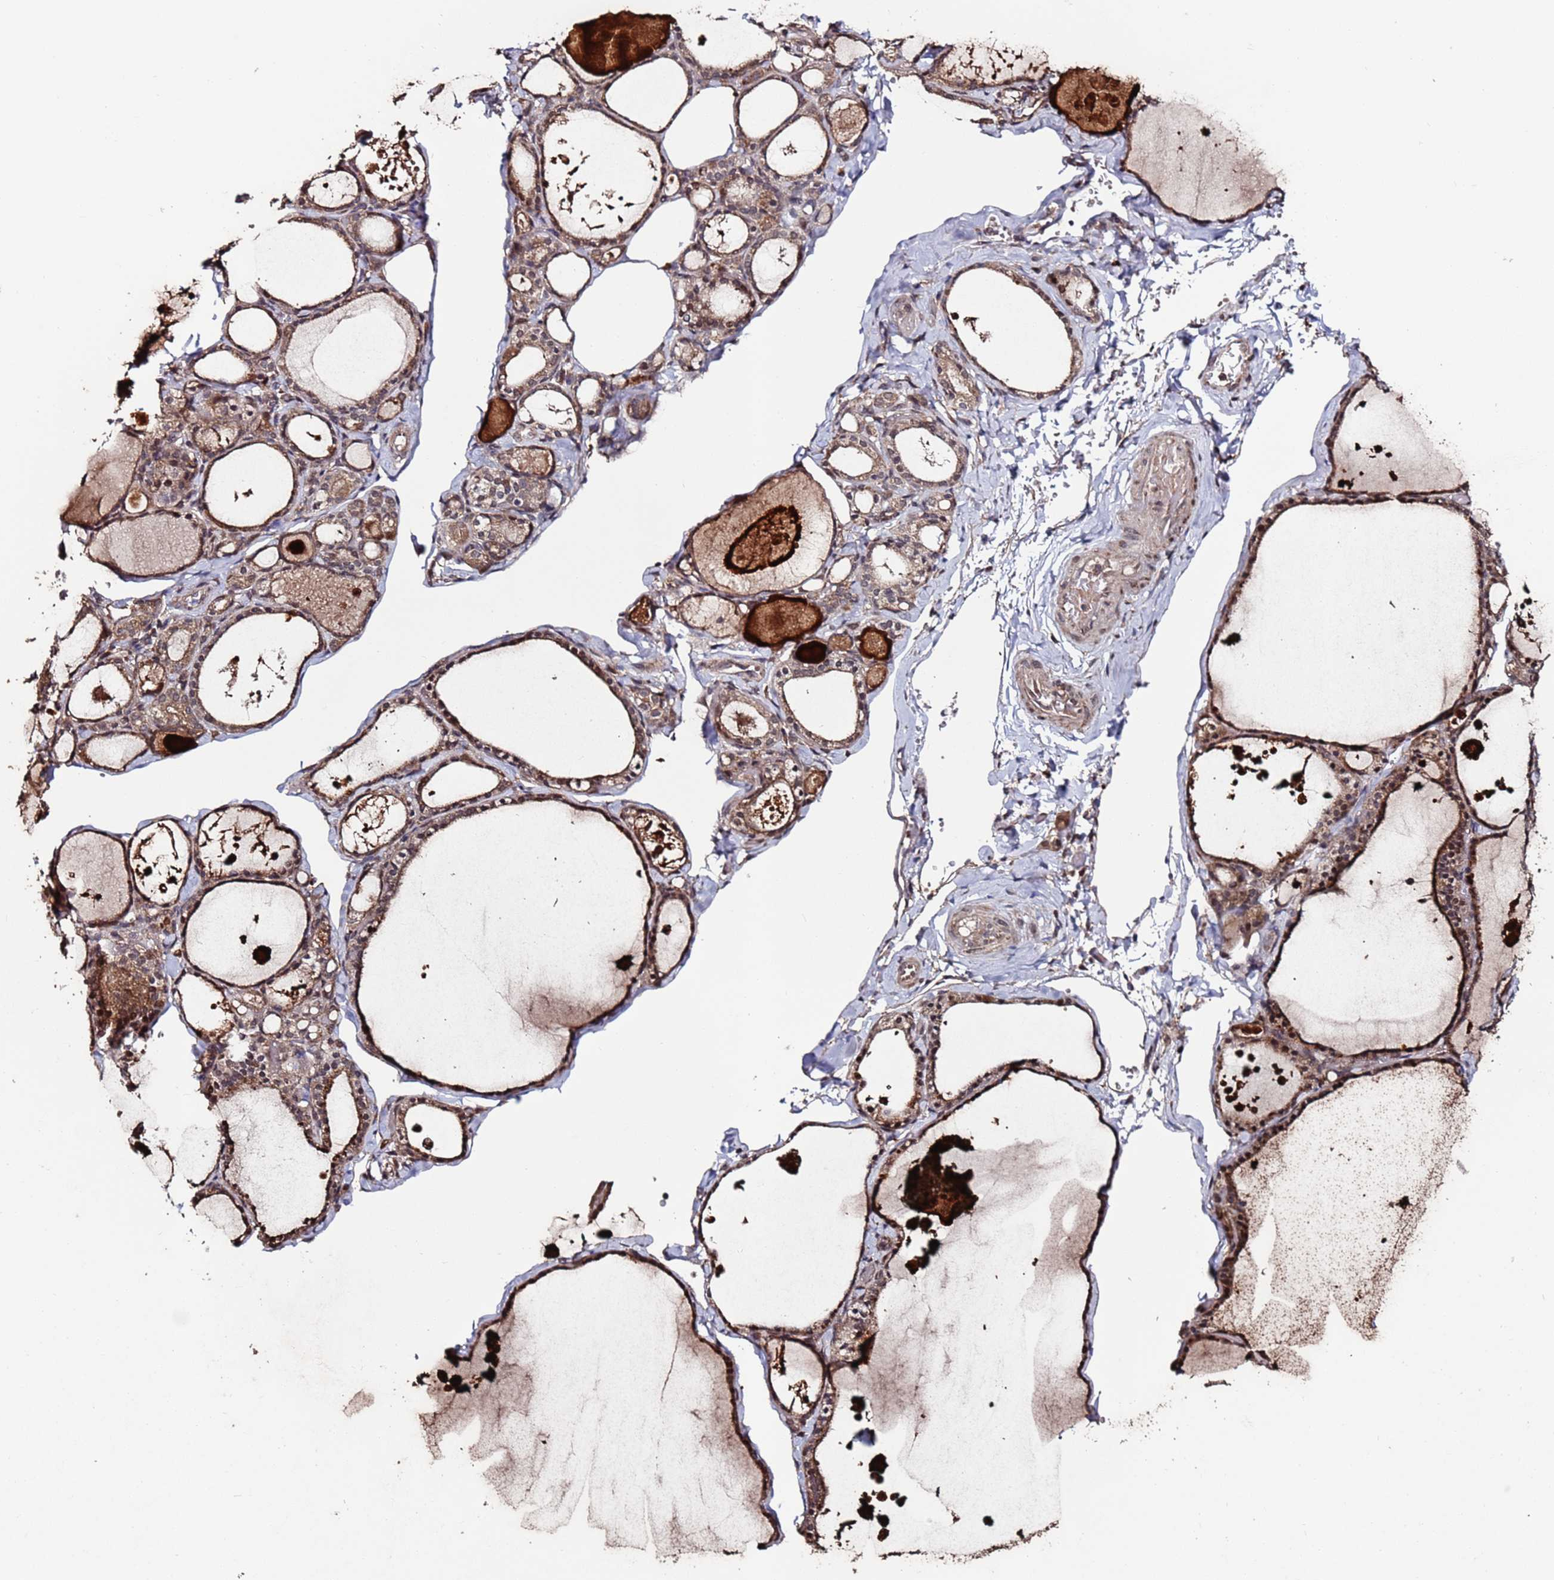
{"staining": {"intensity": "moderate", "quantity": ">75%", "location": "cytoplasmic/membranous"}, "tissue": "thyroid gland", "cell_type": "Glandular cells", "image_type": "normal", "snomed": [{"axis": "morphology", "description": "Normal tissue, NOS"}, {"axis": "topography", "description": "Thyroid gland"}], "caption": "Immunohistochemical staining of benign thyroid gland reveals moderate cytoplasmic/membranous protein expression in about >75% of glandular cells.", "gene": "PRR7", "patient": {"sex": "male", "age": 56}}